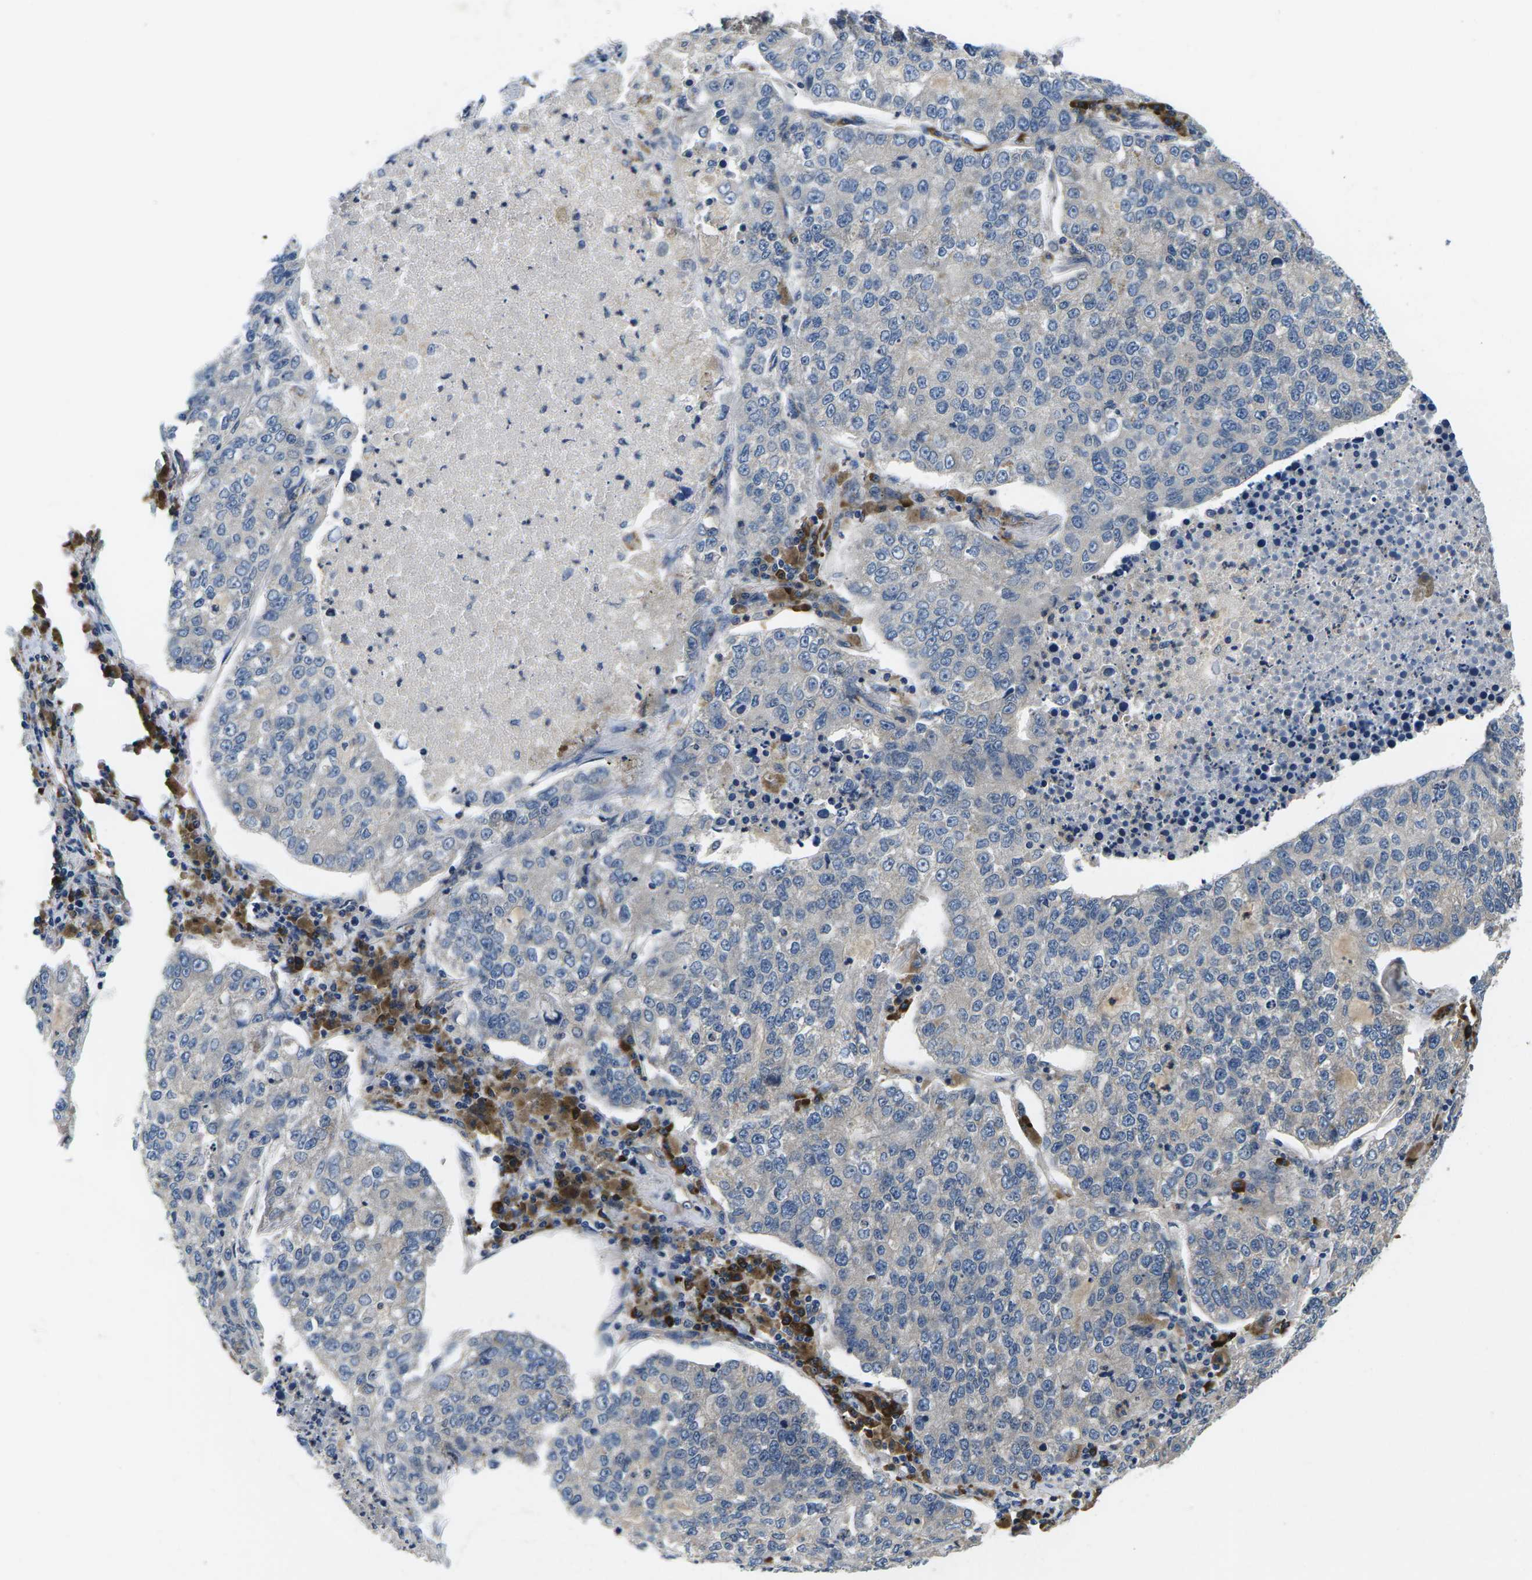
{"staining": {"intensity": "negative", "quantity": "none", "location": "none"}, "tissue": "lung cancer", "cell_type": "Tumor cells", "image_type": "cancer", "snomed": [{"axis": "morphology", "description": "Adenocarcinoma, NOS"}, {"axis": "topography", "description": "Lung"}], "caption": "Lung cancer (adenocarcinoma) stained for a protein using immunohistochemistry reveals no staining tumor cells.", "gene": "PLCE1", "patient": {"sex": "male", "age": 49}}